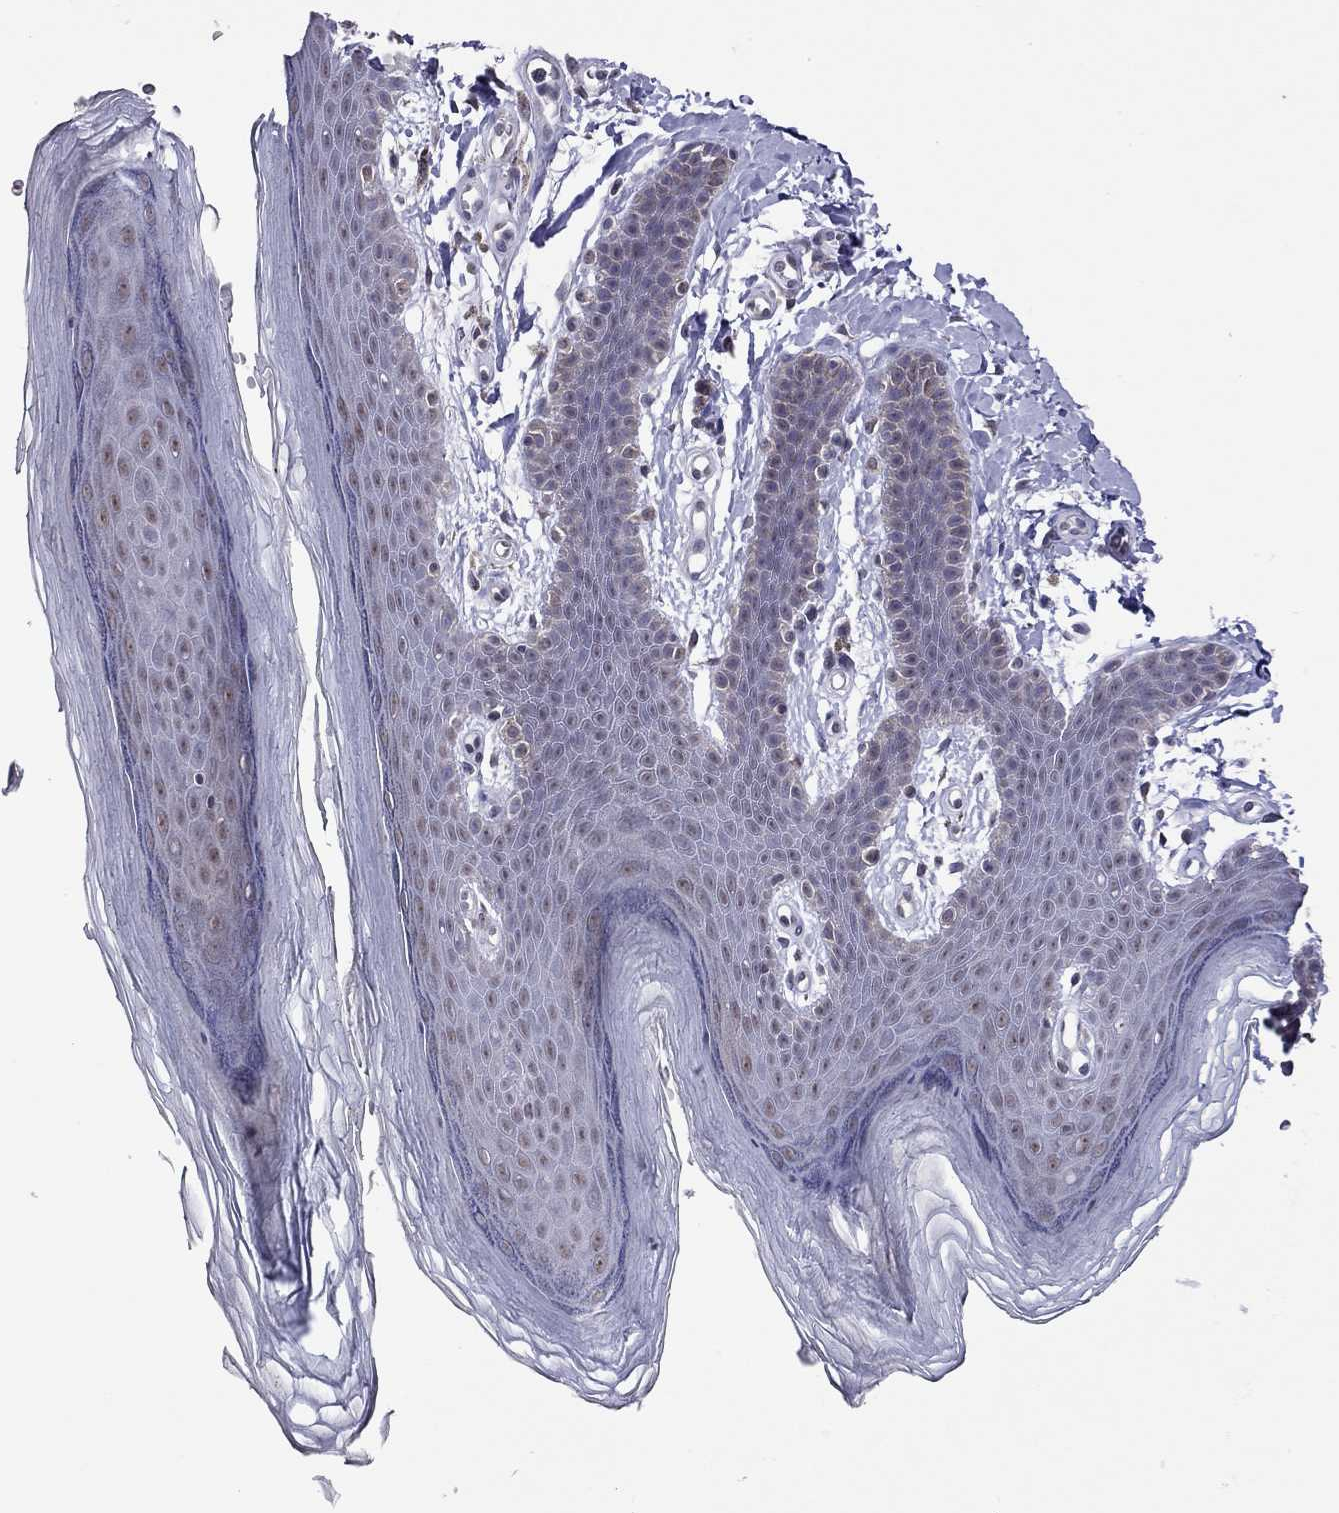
{"staining": {"intensity": "weak", "quantity": "25%-75%", "location": "nuclear"}, "tissue": "skin", "cell_type": "Epidermal cells", "image_type": "normal", "snomed": [{"axis": "morphology", "description": "Normal tissue, NOS"}, {"axis": "topography", "description": "Anal"}], "caption": "A photomicrograph of human skin stained for a protein displays weak nuclear brown staining in epidermal cells. The staining was performed using DAB (3,3'-diaminobenzidine), with brown indicating positive protein expression. Nuclei are stained blue with hematoxylin.", "gene": "HES5", "patient": {"sex": "male", "age": 53}}